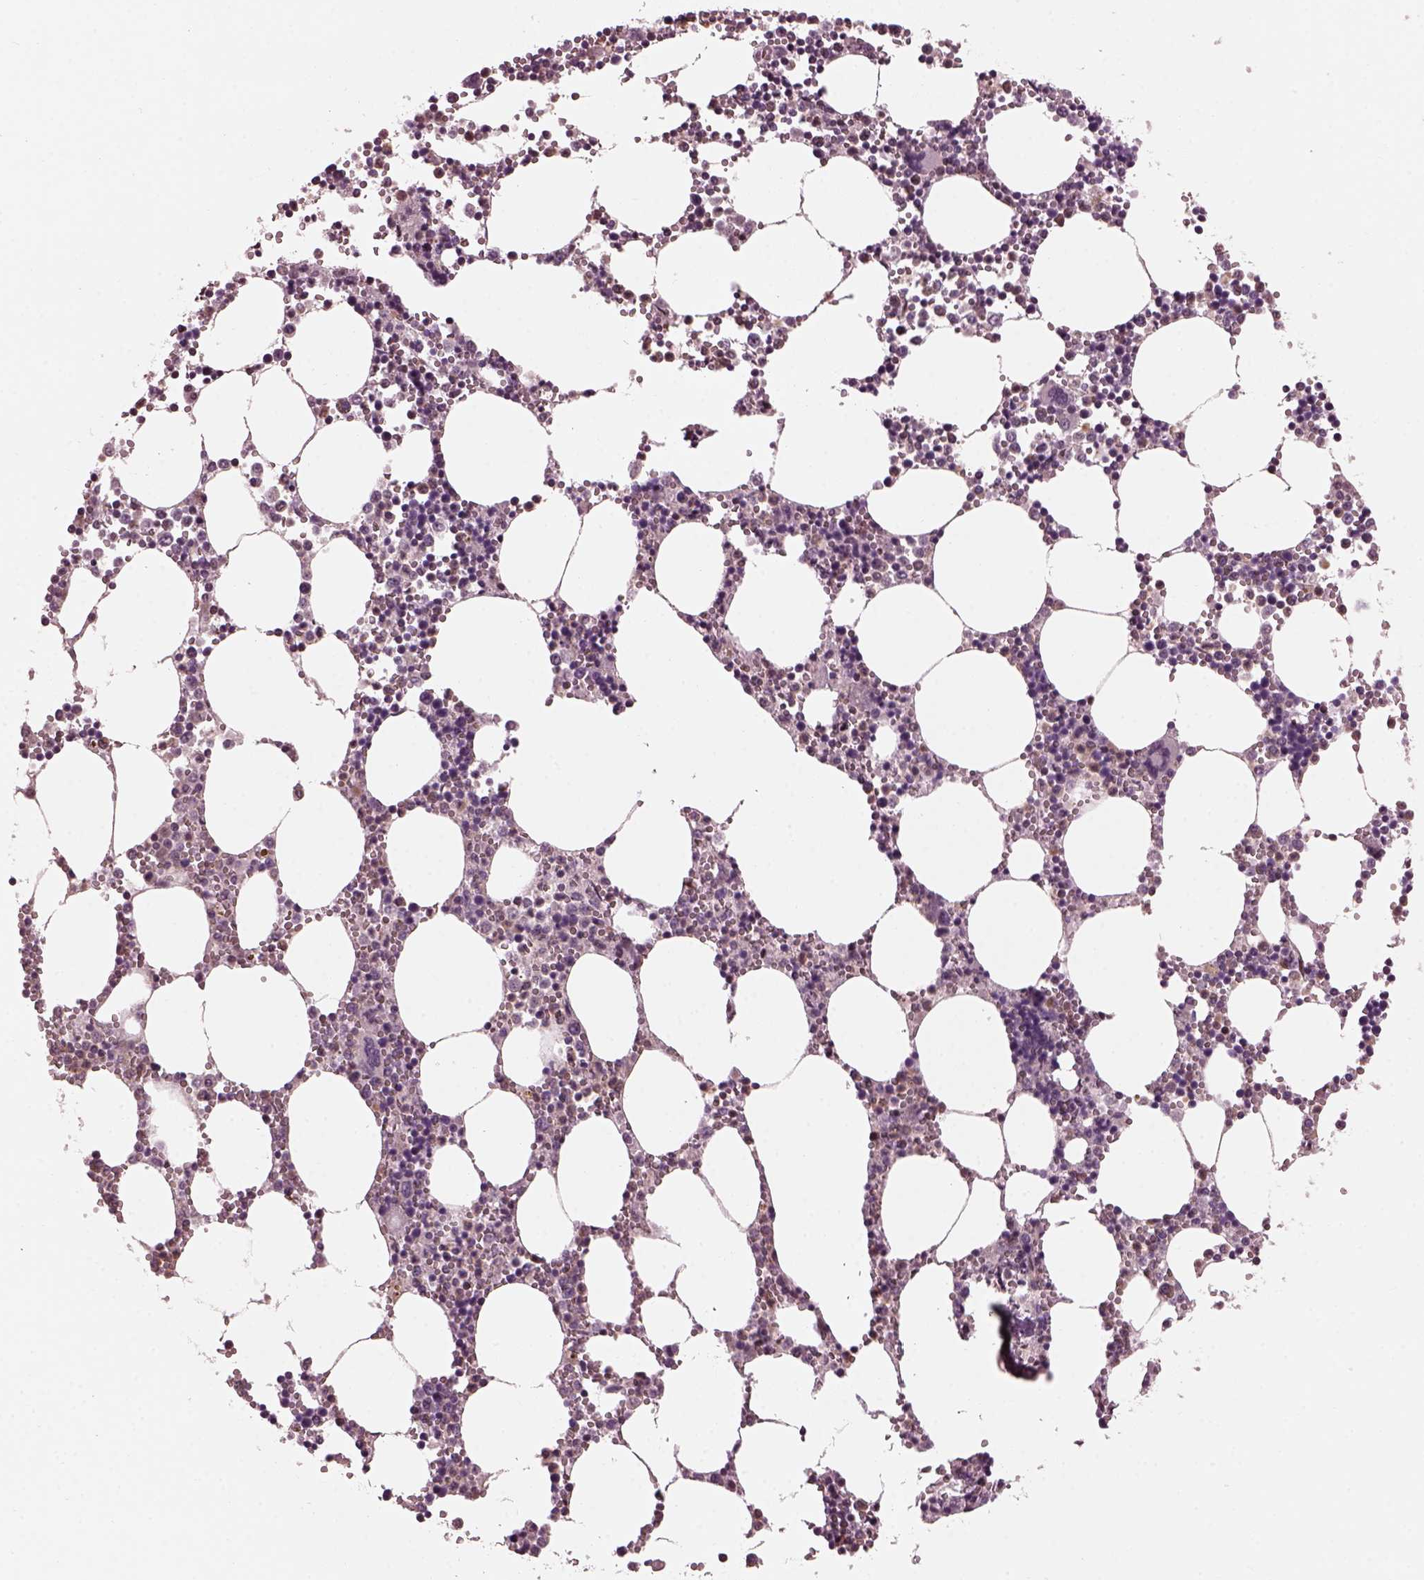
{"staining": {"intensity": "negative", "quantity": "none", "location": "none"}, "tissue": "bone marrow", "cell_type": "Hematopoietic cells", "image_type": "normal", "snomed": [{"axis": "morphology", "description": "Normal tissue, NOS"}, {"axis": "topography", "description": "Bone marrow"}], "caption": "Image shows no significant protein expression in hematopoietic cells of normal bone marrow.", "gene": "BFSP1", "patient": {"sex": "male", "age": 54}}